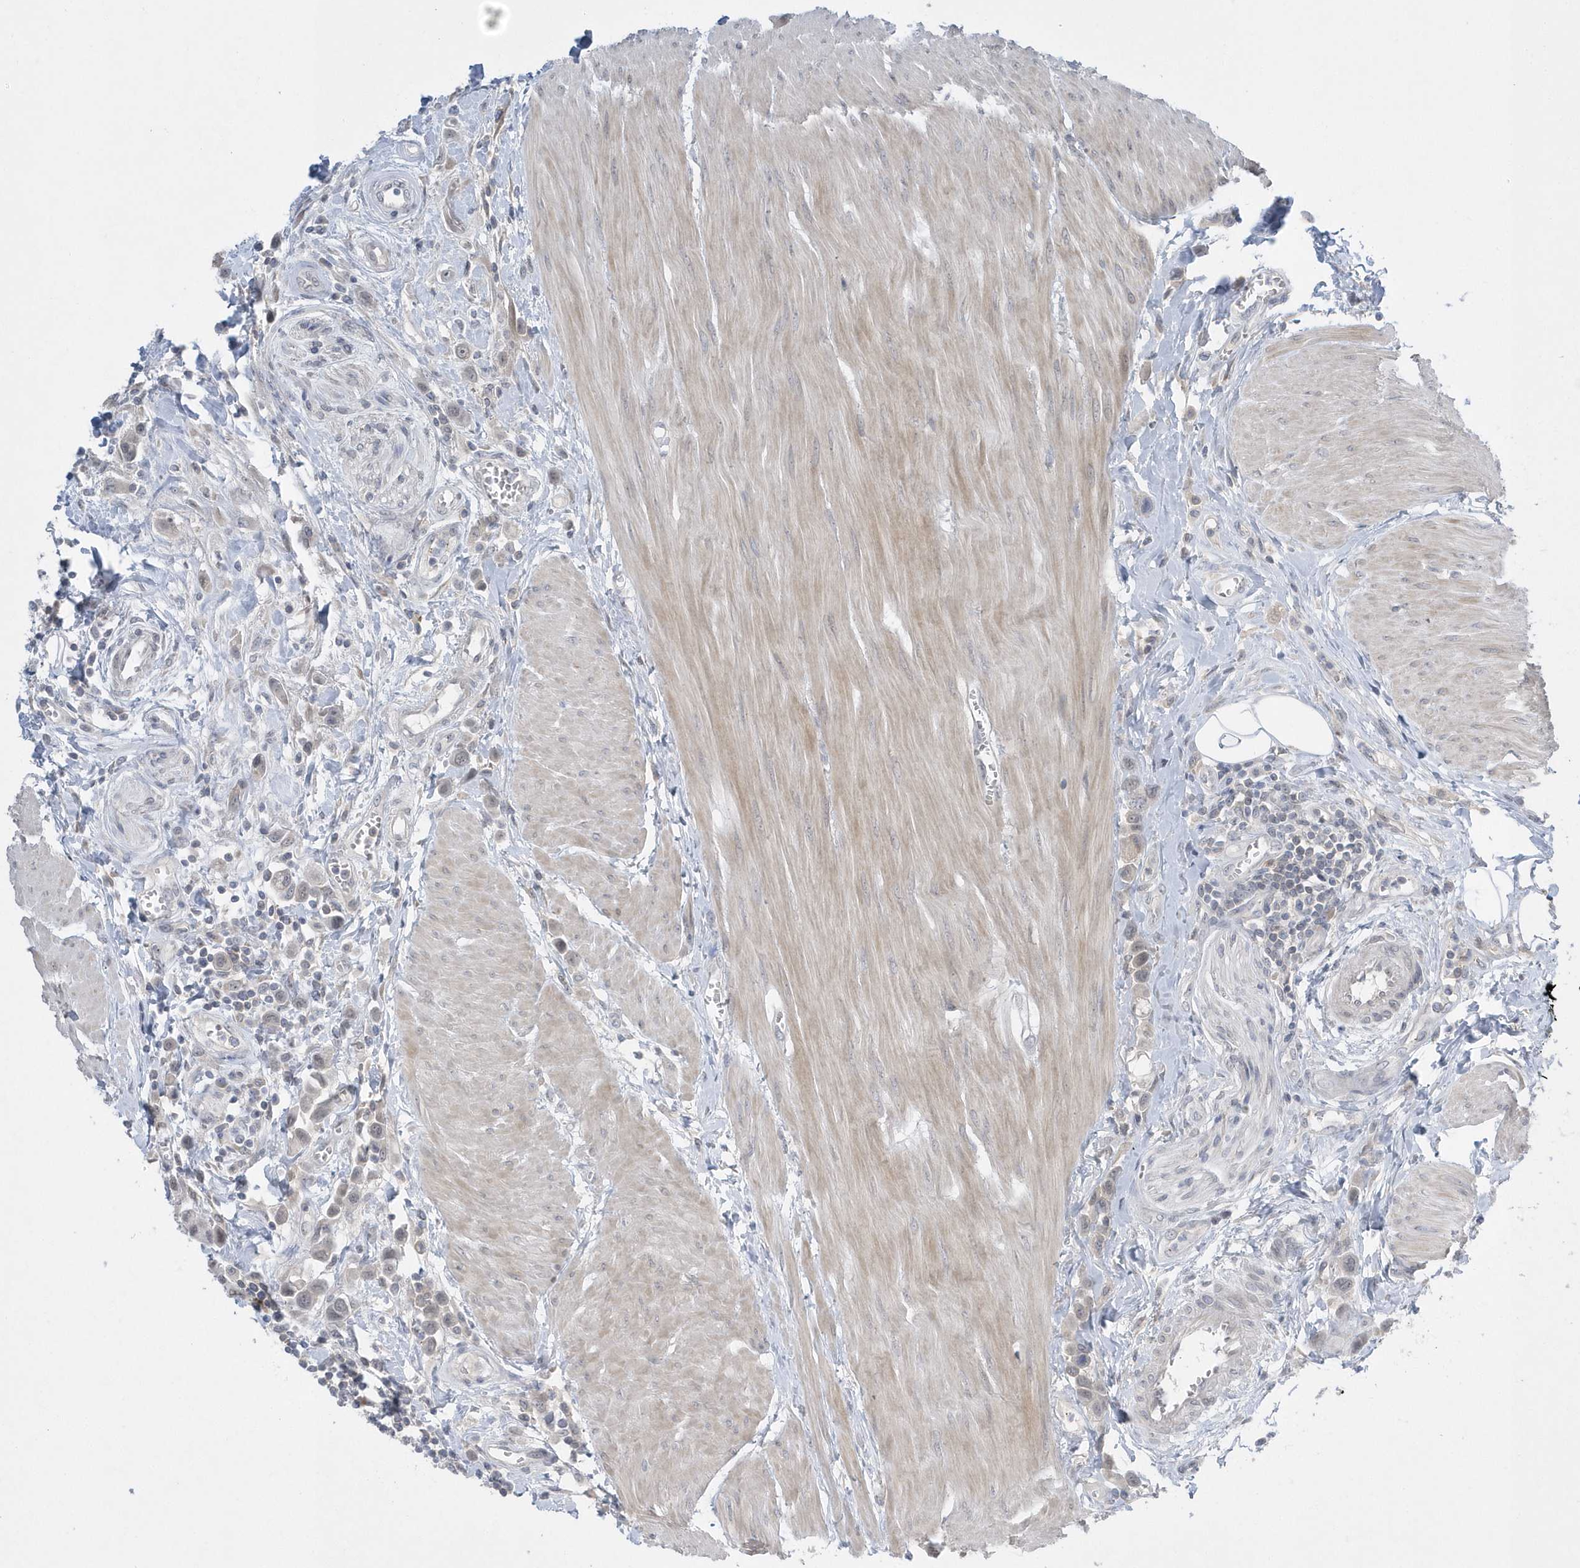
{"staining": {"intensity": "negative", "quantity": "none", "location": "none"}, "tissue": "urothelial cancer", "cell_type": "Tumor cells", "image_type": "cancer", "snomed": [{"axis": "morphology", "description": "Urothelial carcinoma, High grade"}, {"axis": "topography", "description": "Urinary bladder"}], "caption": "Urothelial carcinoma (high-grade) stained for a protein using immunohistochemistry (IHC) reveals no staining tumor cells.", "gene": "ZC3H12D", "patient": {"sex": "male", "age": 50}}